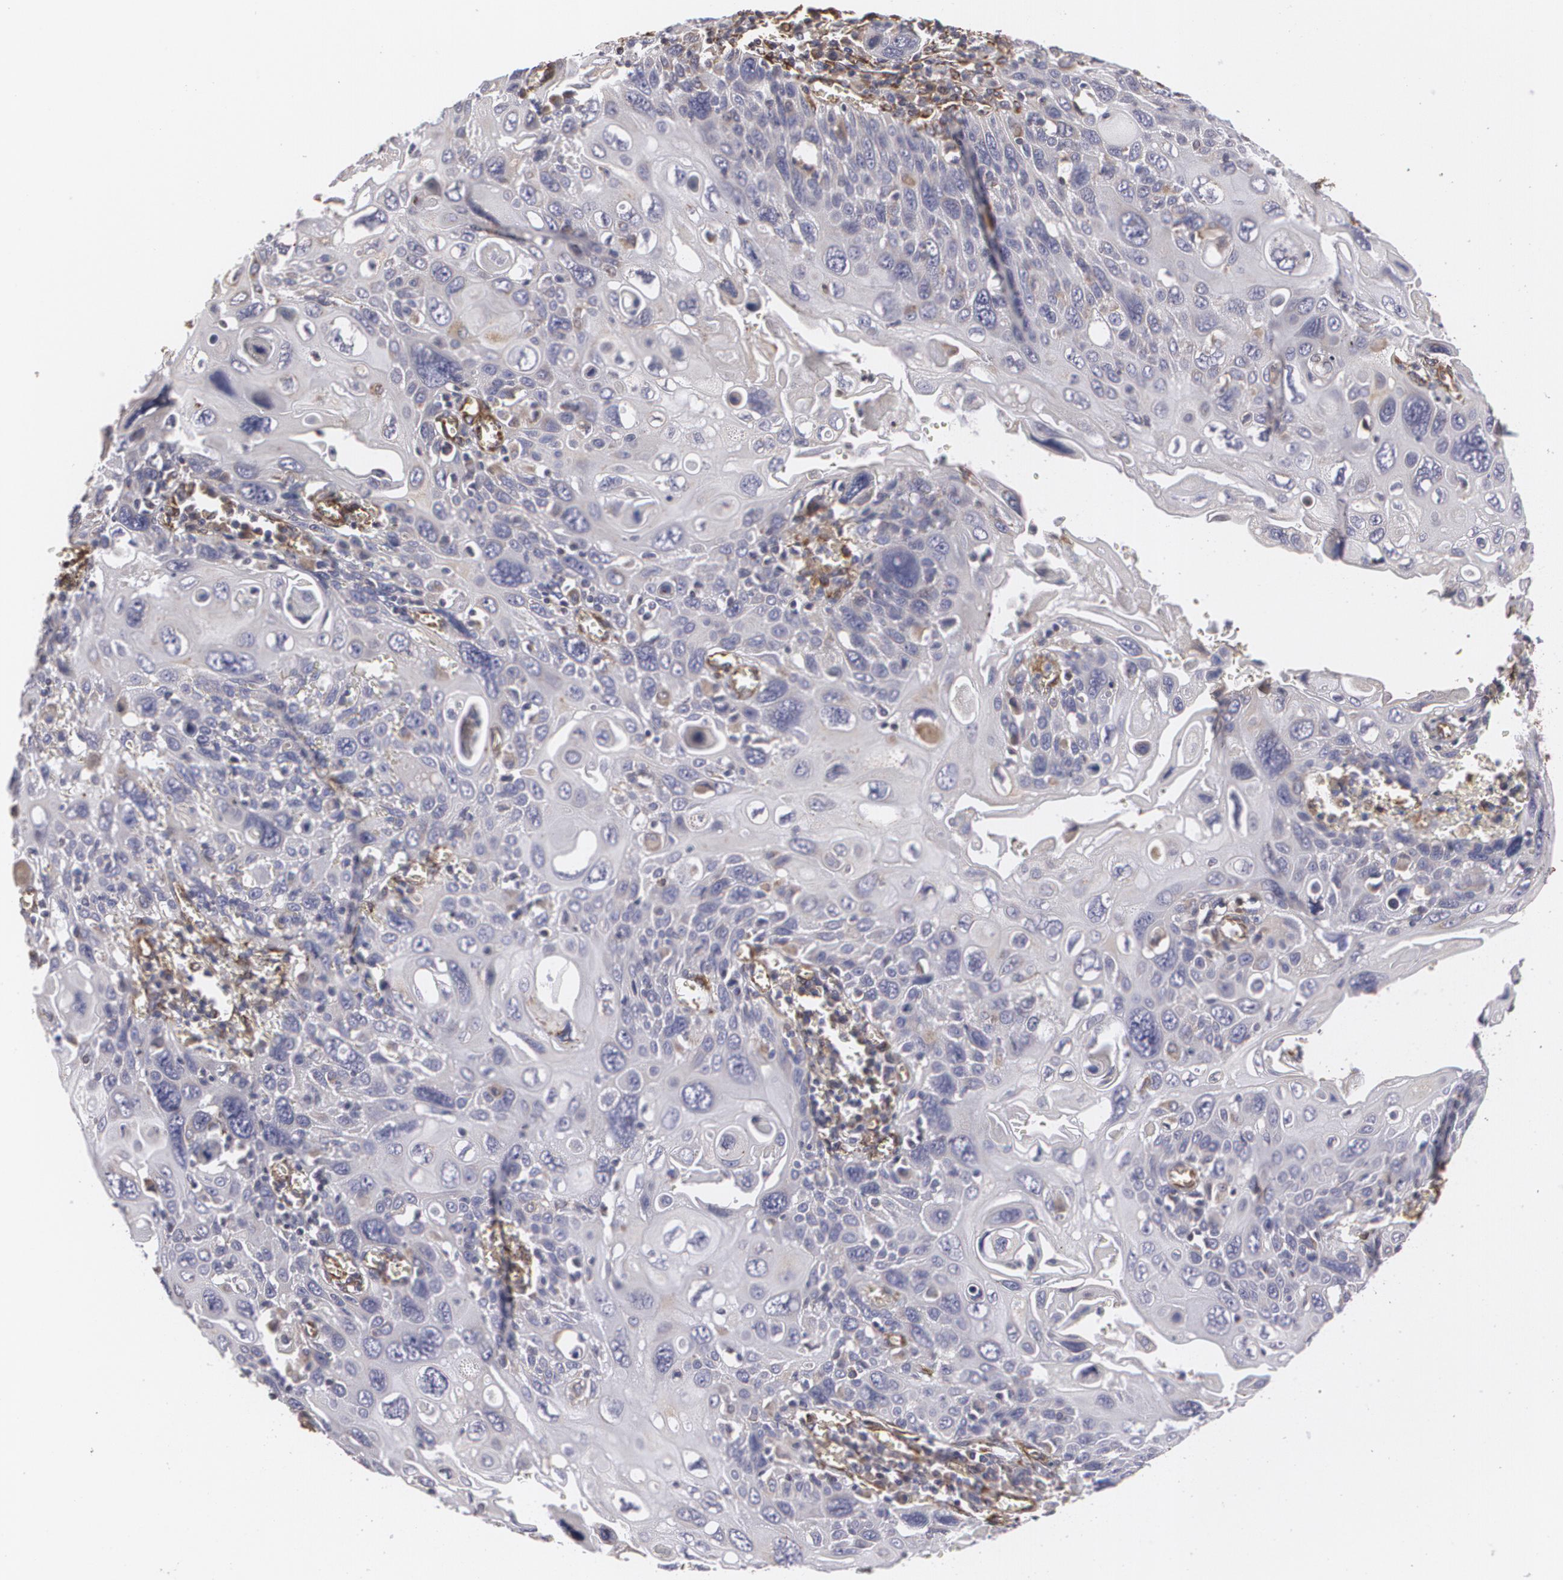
{"staining": {"intensity": "weak", "quantity": "25%-75%", "location": "nuclear"}, "tissue": "cervical cancer", "cell_type": "Tumor cells", "image_type": "cancer", "snomed": [{"axis": "morphology", "description": "Squamous cell carcinoma, NOS"}, {"axis": "topography", "description": "Cervix"}], "caption": "DAB (3,3'-diaminobenzidine) immunohistochemical staining of human cervical cancer demonstrates weak nuclear protein positivity in approximately 25%-75% of tumor cells.", "gene": "CYB5R3", "patient": {"sex": "female", "age": 54}}